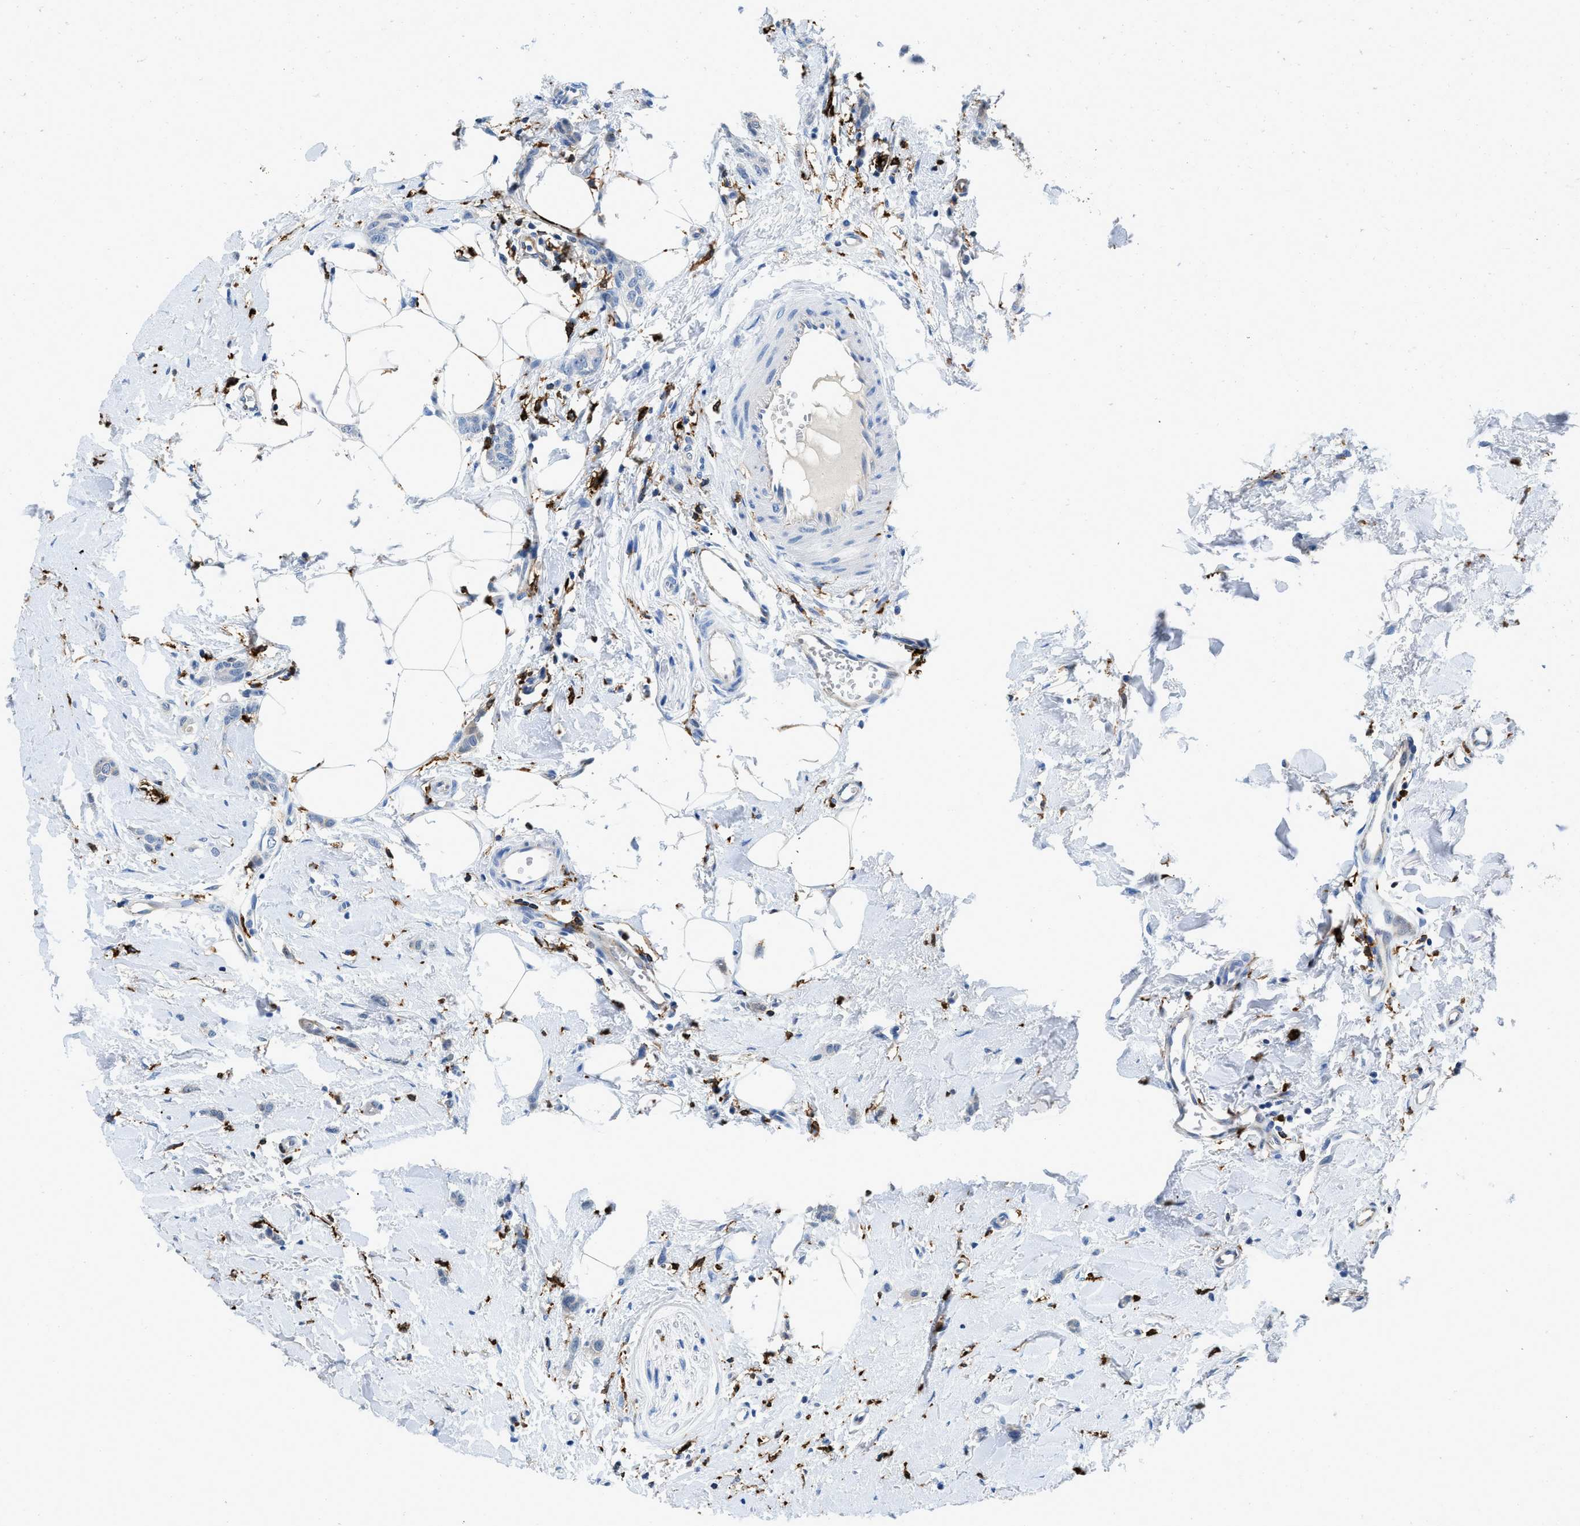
{"staining": {"intensity": "negative", "quantity": "none", "location": "none"}, "tissue": "breast cancer", "cell_type": "Tumor cells", "image_type": "cancer", "snomed": [{"axis": "morphology", "description": "Lobular carcinoma"}, {"axis": "topography", "description": "Skin"}, {"axis": "topography", "description": "Breast"}], "caption": "Immunohistochemical staining of human breast cancer (lobular carcinoma) demonstrates no significant expression in tumor cells.", "gene": "CD226", "patient": {"sex": "female", "age": 46}}